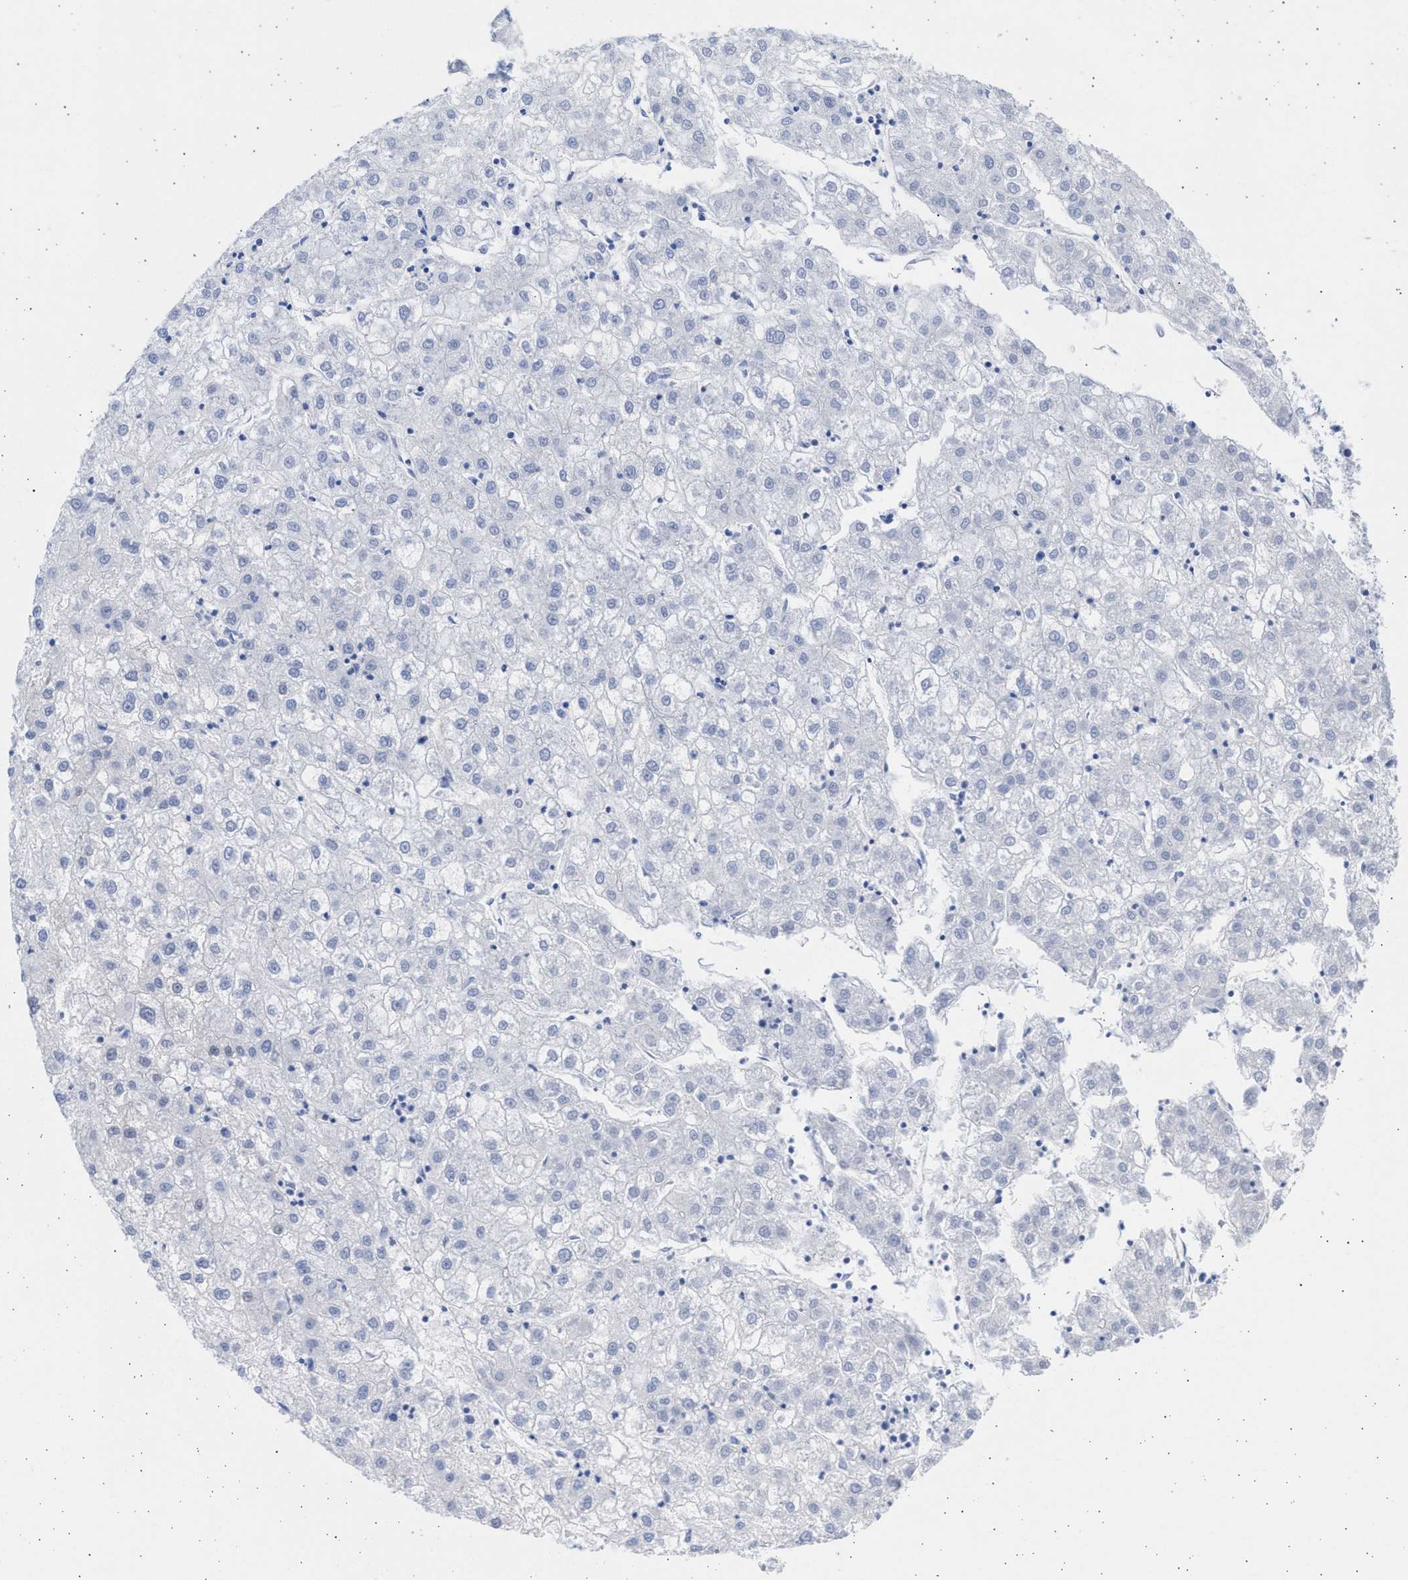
{"staining": {"intensity": "negative", "quantity": "none", "location": "none"}, "tissue": "liver cancer", "cell_type": "Tumor cells", "image_type": "cancer", "snomed": [{"axis": "morphology", "description": "Carcinoma, Hepatocellular, NOS"}, {"axis": "topography", "description": "Liver"}], "caption": "Tumor cells show no significant staining in hepatocellular carcinoma (liver).", "gene": "ALDOC", "patient": {"sex": "male", "age": 72}}